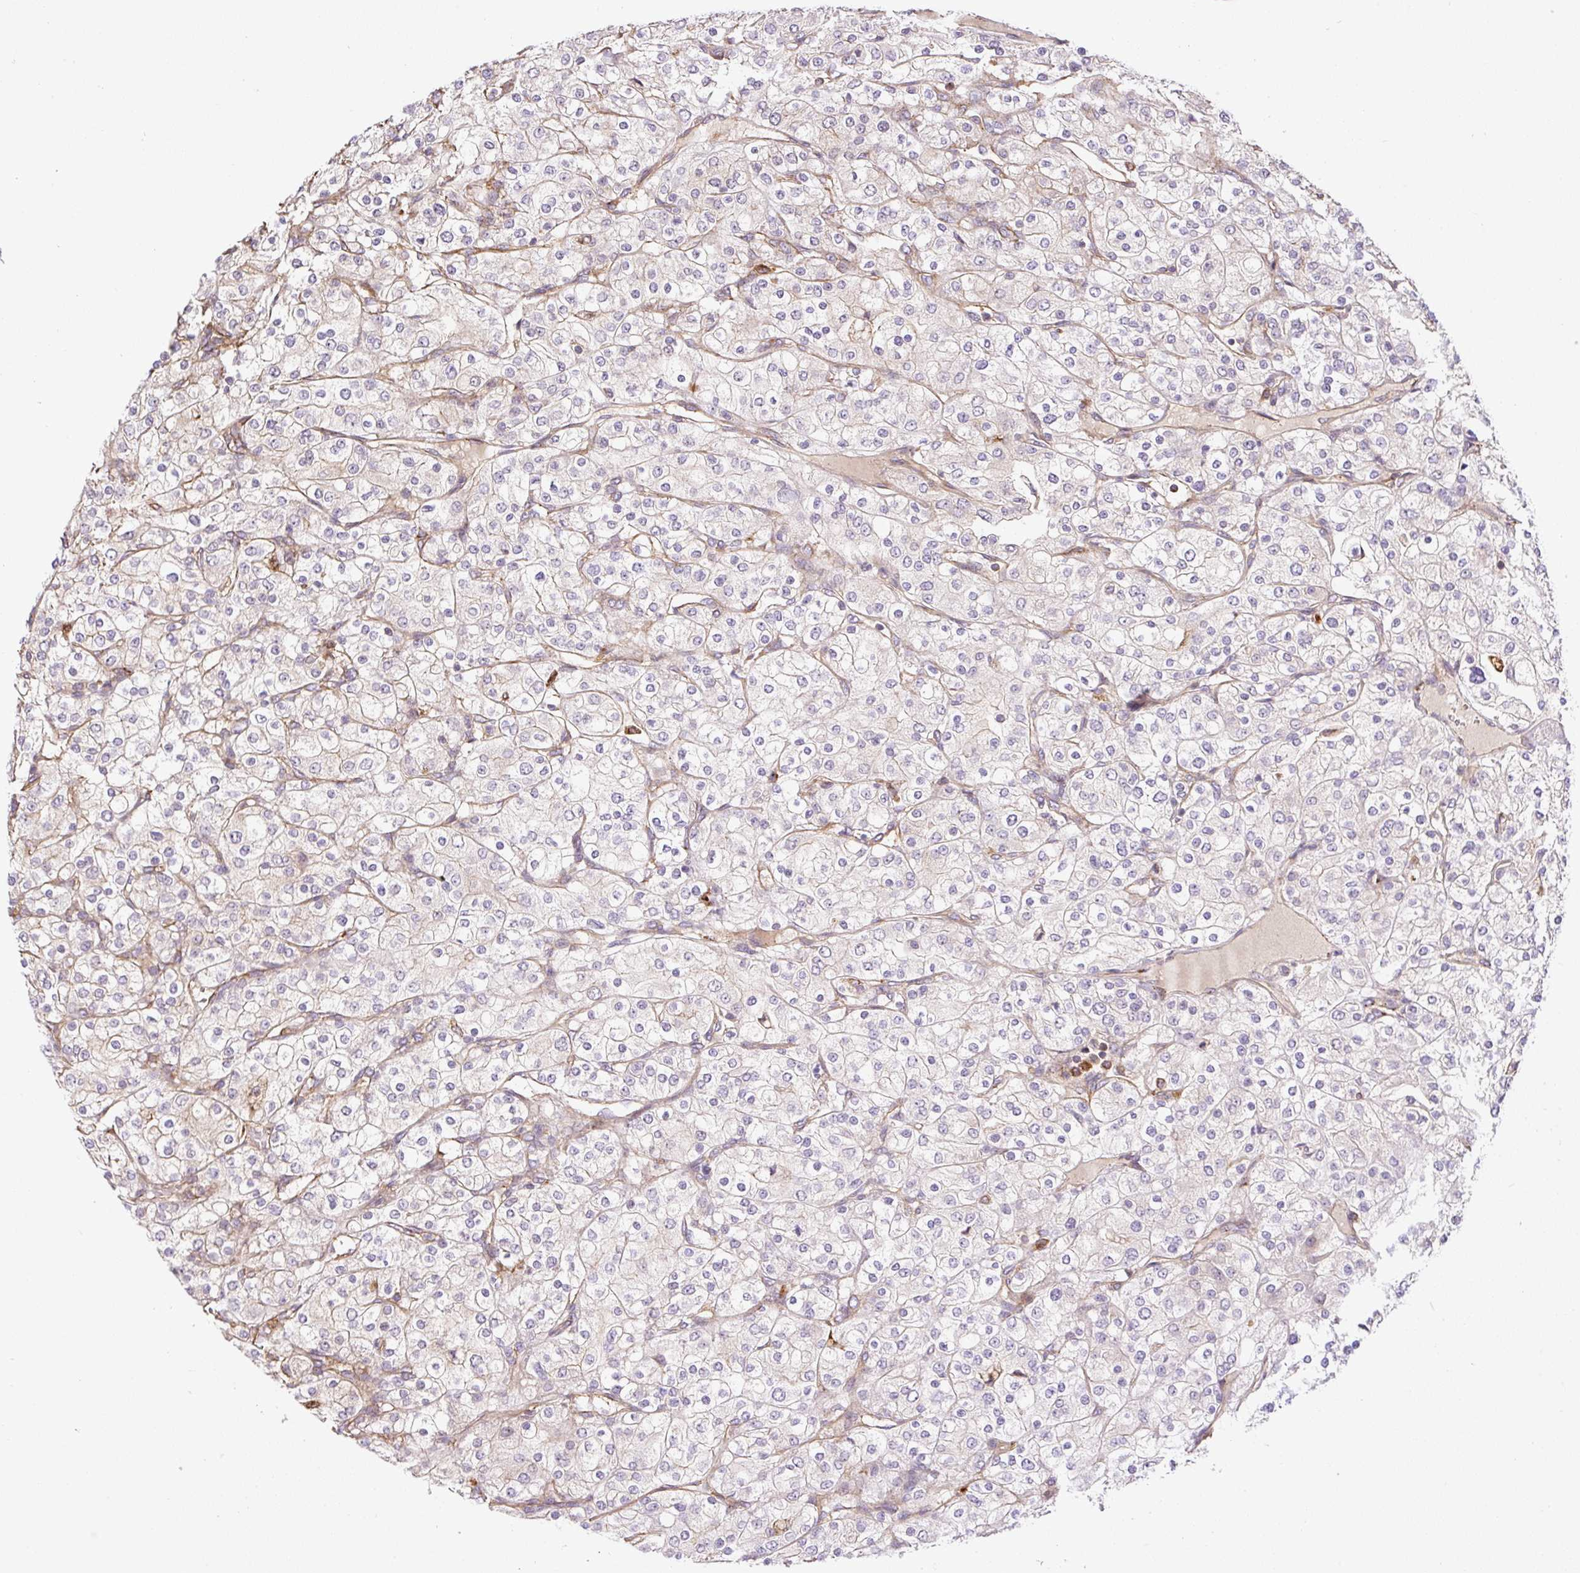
{"staining": {"intensity": "negative", "quantity": "none", "location": "none"}, "tissue": "renal cancer", "cell_type": "Tumor cells", "image_type": "cancer", "snomed": [{"axis": "morphology", "description": "Adenocarcinoma, NOS"}, {"axis": "topography", "description": "Kidney"}], "caption": "Immunohistochemistry photomicrograph of neoplastic tissue: renal cancer (adenocarcinoma) stained with DAB demonstrates no significant protein expression in tumor cells.", "gene": "B3GALT5", "patient": {"sex": "male", "age": 80}}